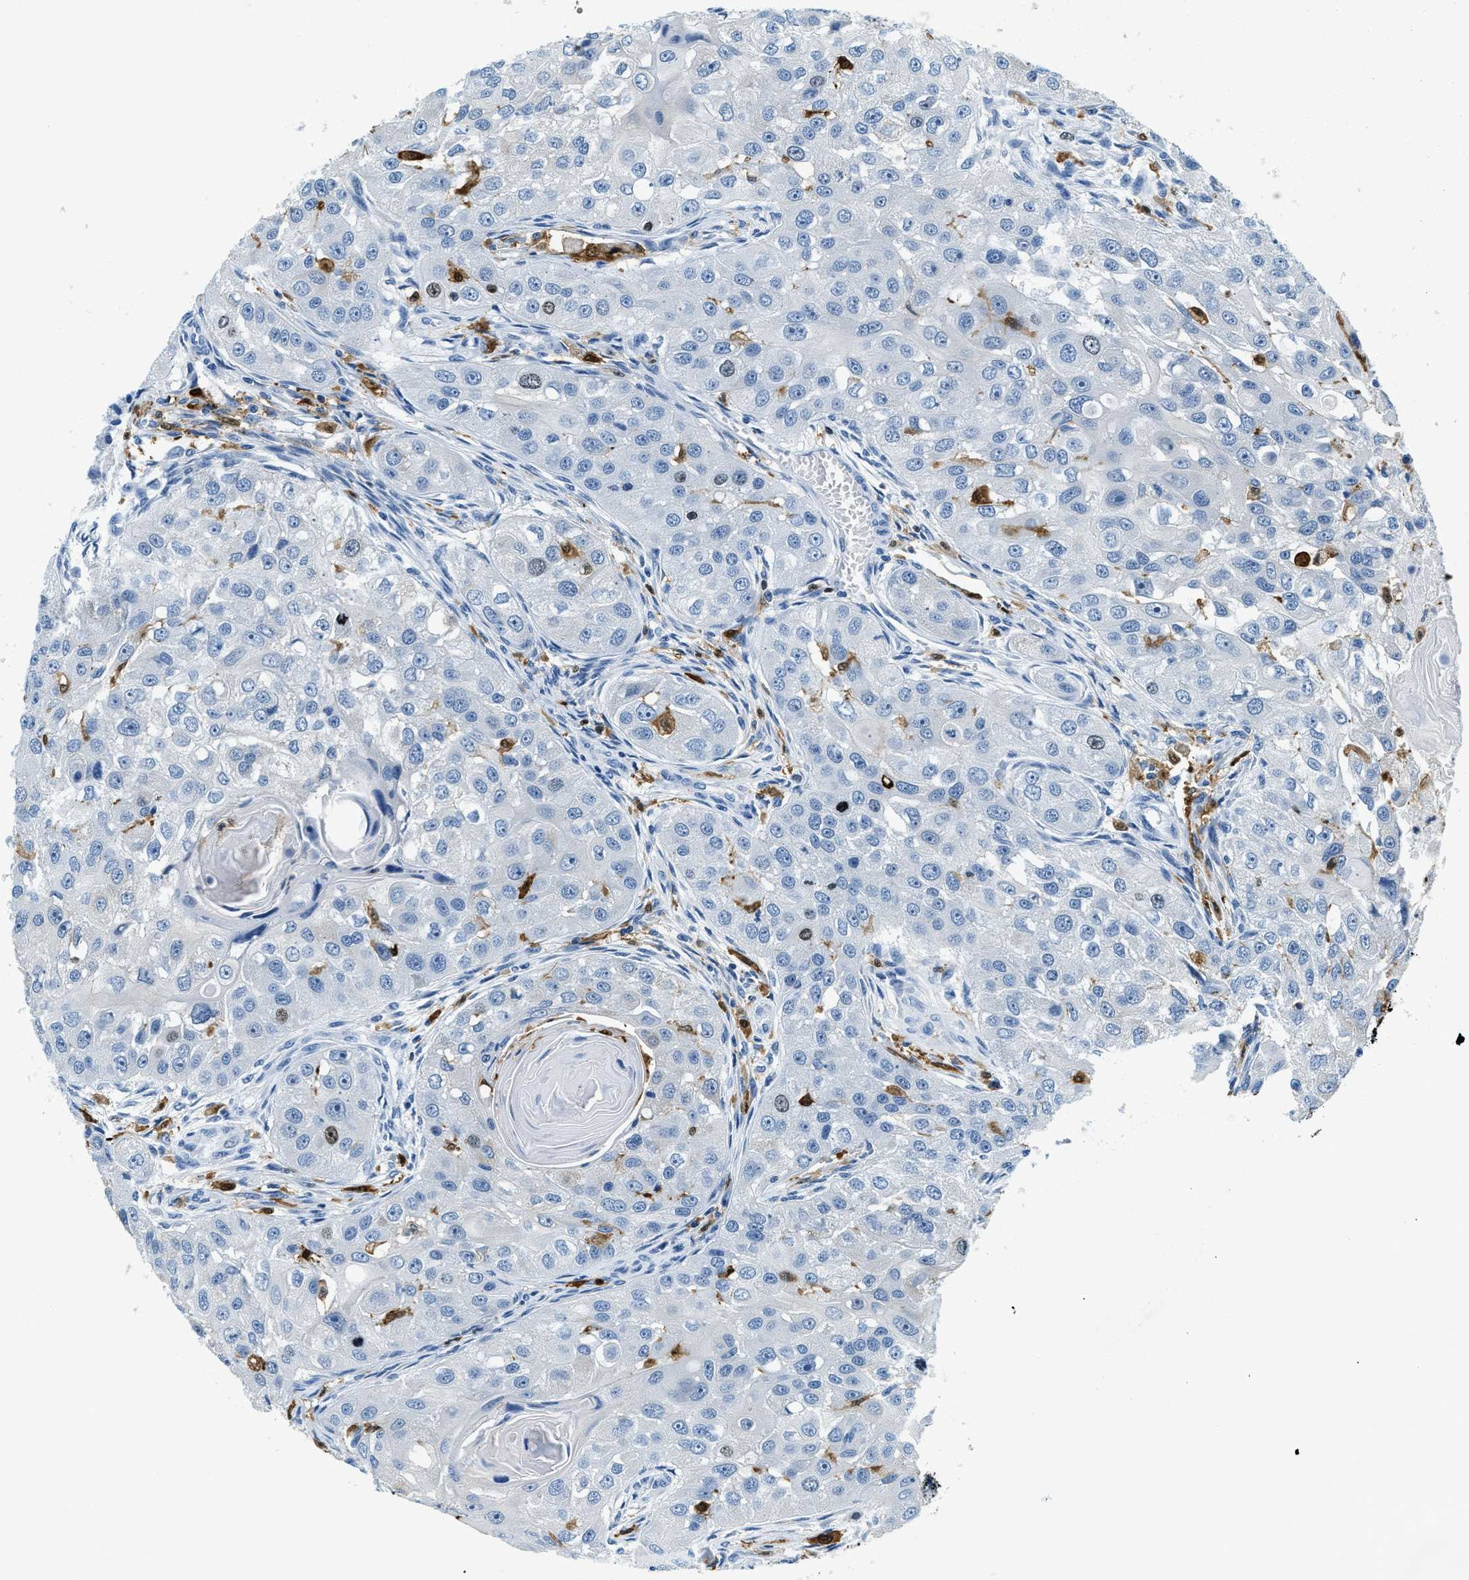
{"staining": {"intensity": "negative", "quantity": "none", "location": "none"}, "tissue": "head and neck cancer", "cell_type": "Tumor cells", "image_type": "cancer", "snomed": [{"axis": "morphology", "description": "Normal tissue, NOS"}, {"axis": "morphology", "description": "Squamous cell carcinoma, NOS"}, {"axis": "topography", "description": "Skeletal muscle"}, {"axis": "topography", "description": "Head-Neck"}], "caption": "Tumor cells are negative for protein expression in human squamous cell carcinoma (head and neck). Brightfield microscopy of immunohistochemistry (IHC) stained with DAB (brown) and hematoxylin (blue), captured at high magnification.", "gene": "CAPG", "patient": {"sex": "male", "age": 51}}